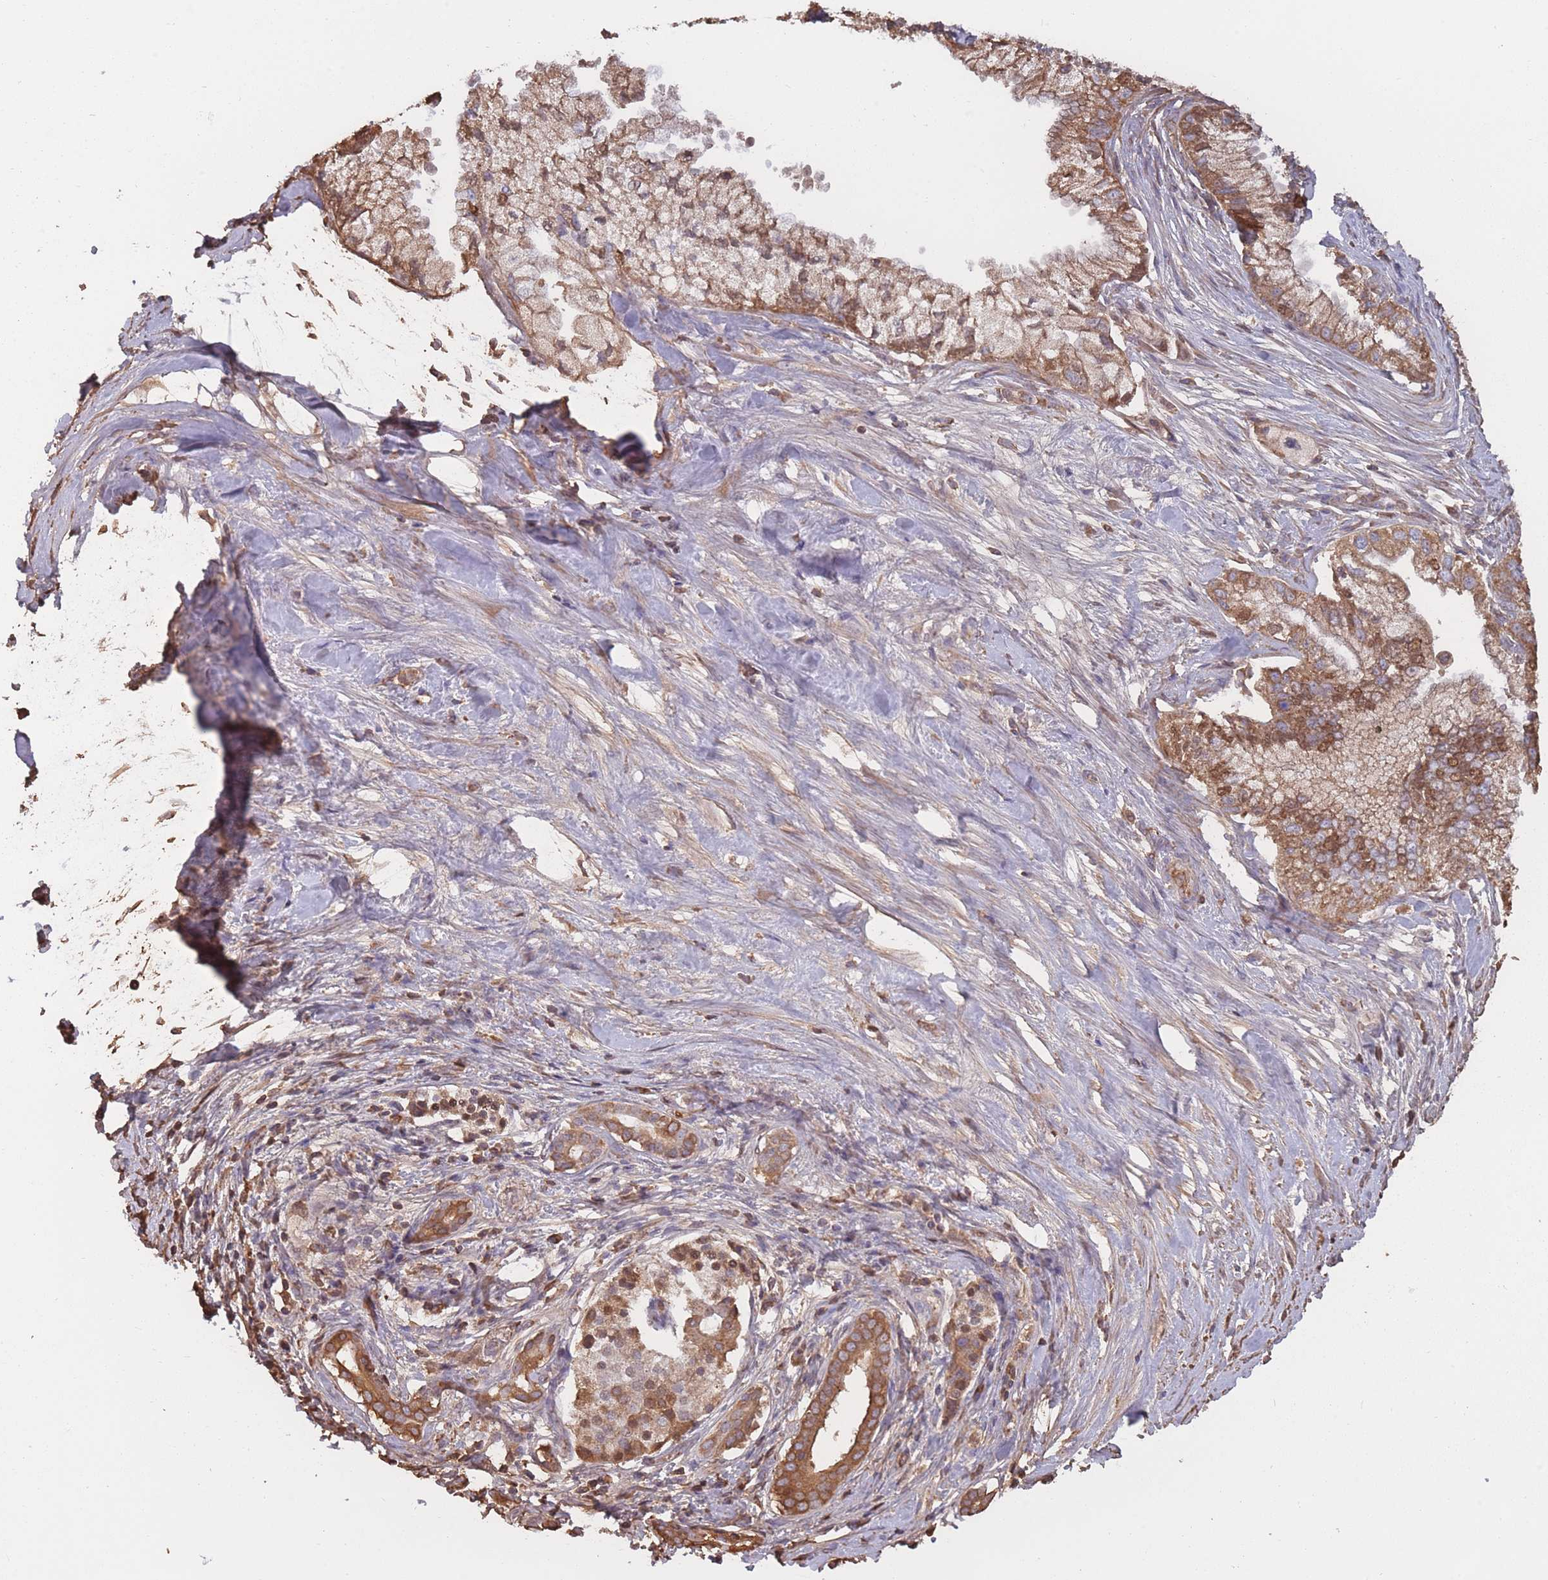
{"staining": {"intensity": "moderate", "quantity": ">75%", "location": "cytoplasmic/membranous"}, "tissue": "pancreatic cancer", "cell_type": "Tumor cells", "image_type": "cancer", "snomed": [{"axis": "morphology", "description": "Adenocarcinoma, NOS"}, {"axis": "topography", "description": "Pancreas"}], "caption": "Pancreatic adenocarcinoma tissue demonstrates moderate cytoplasmic/membranous staining in approximately >75% of tumor cells, visualized by immunohistochemistry.", "gene": "KAT2A", "patient": {"sex": "male", "age": 70}}